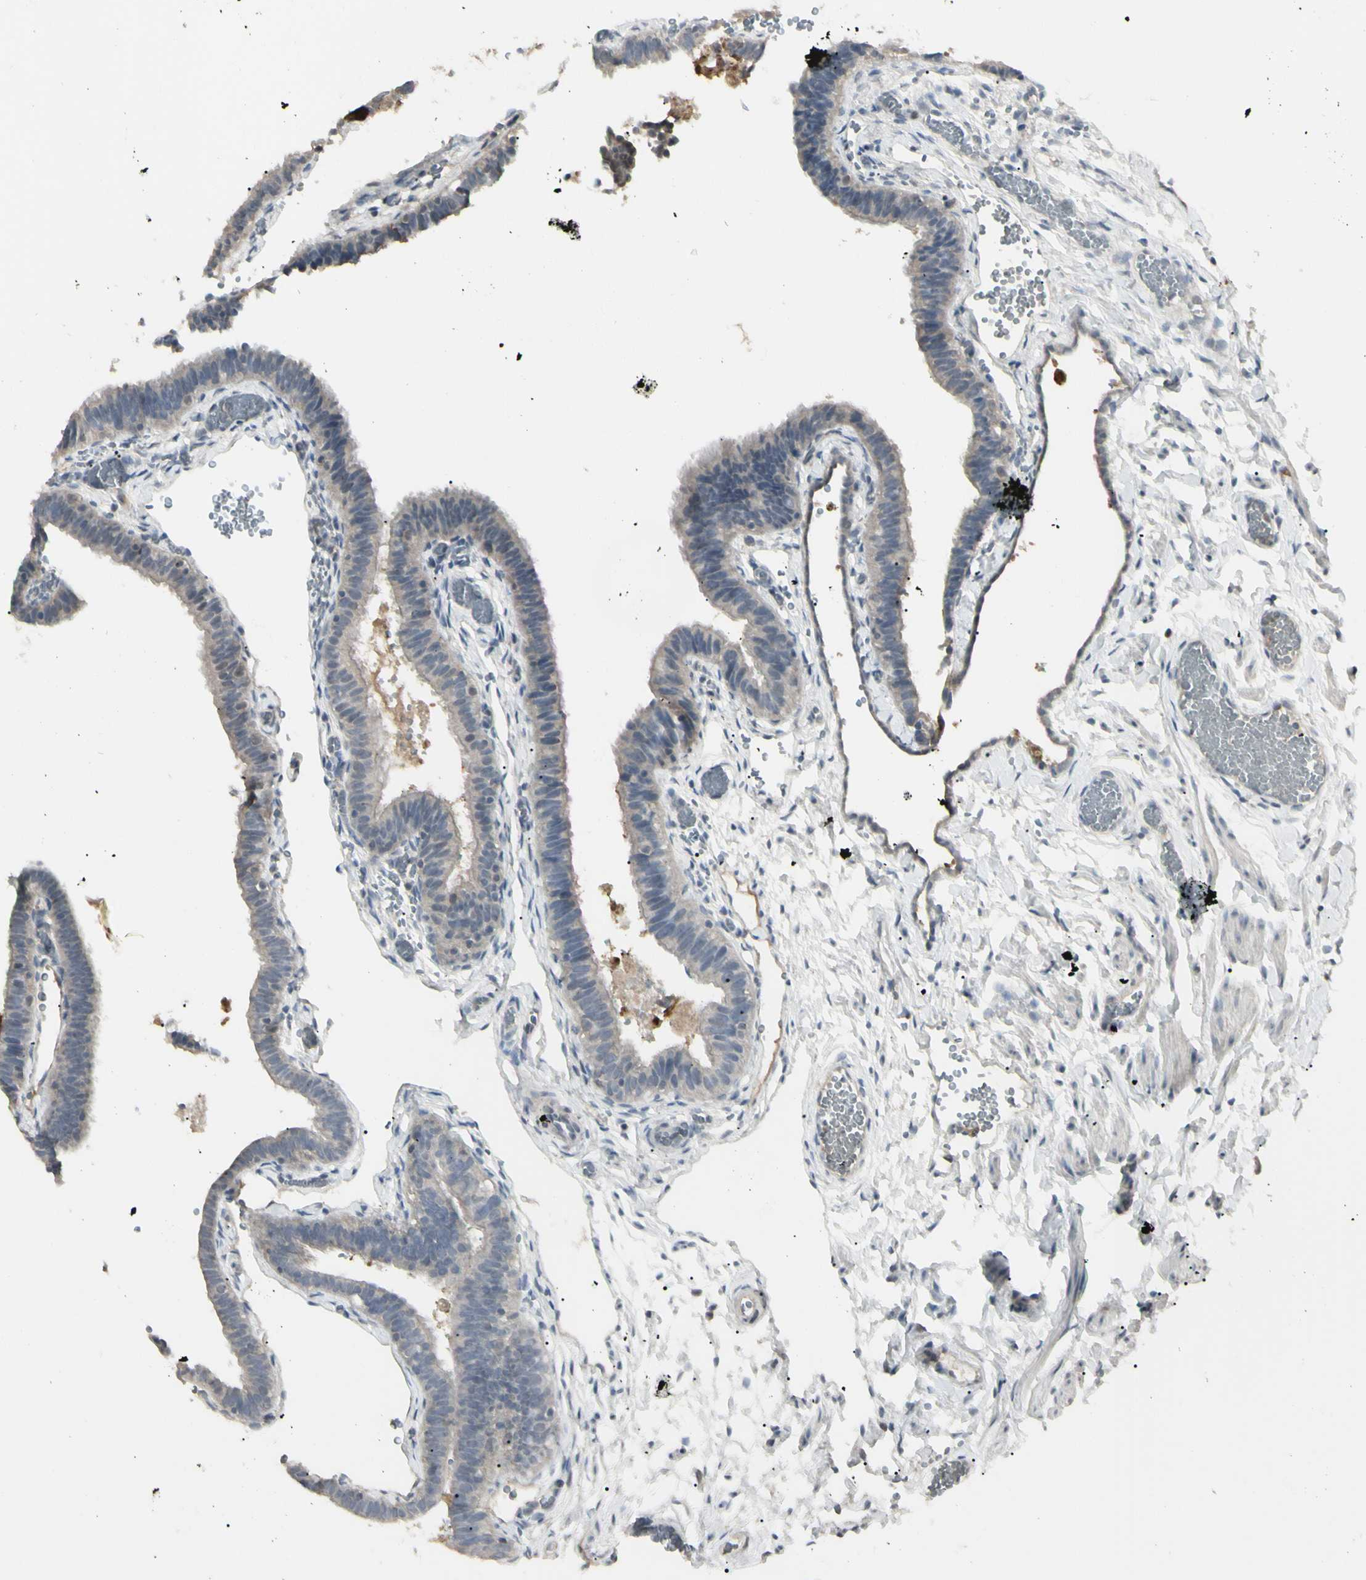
{"staining": {"intensity": "weak", "quantity": "<25%", "location": "nuclear"}, "tissue": "fallopian tube", "cell_type": "Glandular cells", "image_type": "normal", "snomed": [{"axis": "morphology", "description": "Normal tissue, NOS"}, {"axis": "topography", "description": "Fallopian tube"}], "caption": "Photomicrograph shows no protein positivity in glandular cells of unremarkable fallopian tube. (DAB IHC visualized using brightfield microscopy, high magnification).", "gene": "PIAS4", "patient": {"sex": "female", "age": 46}}